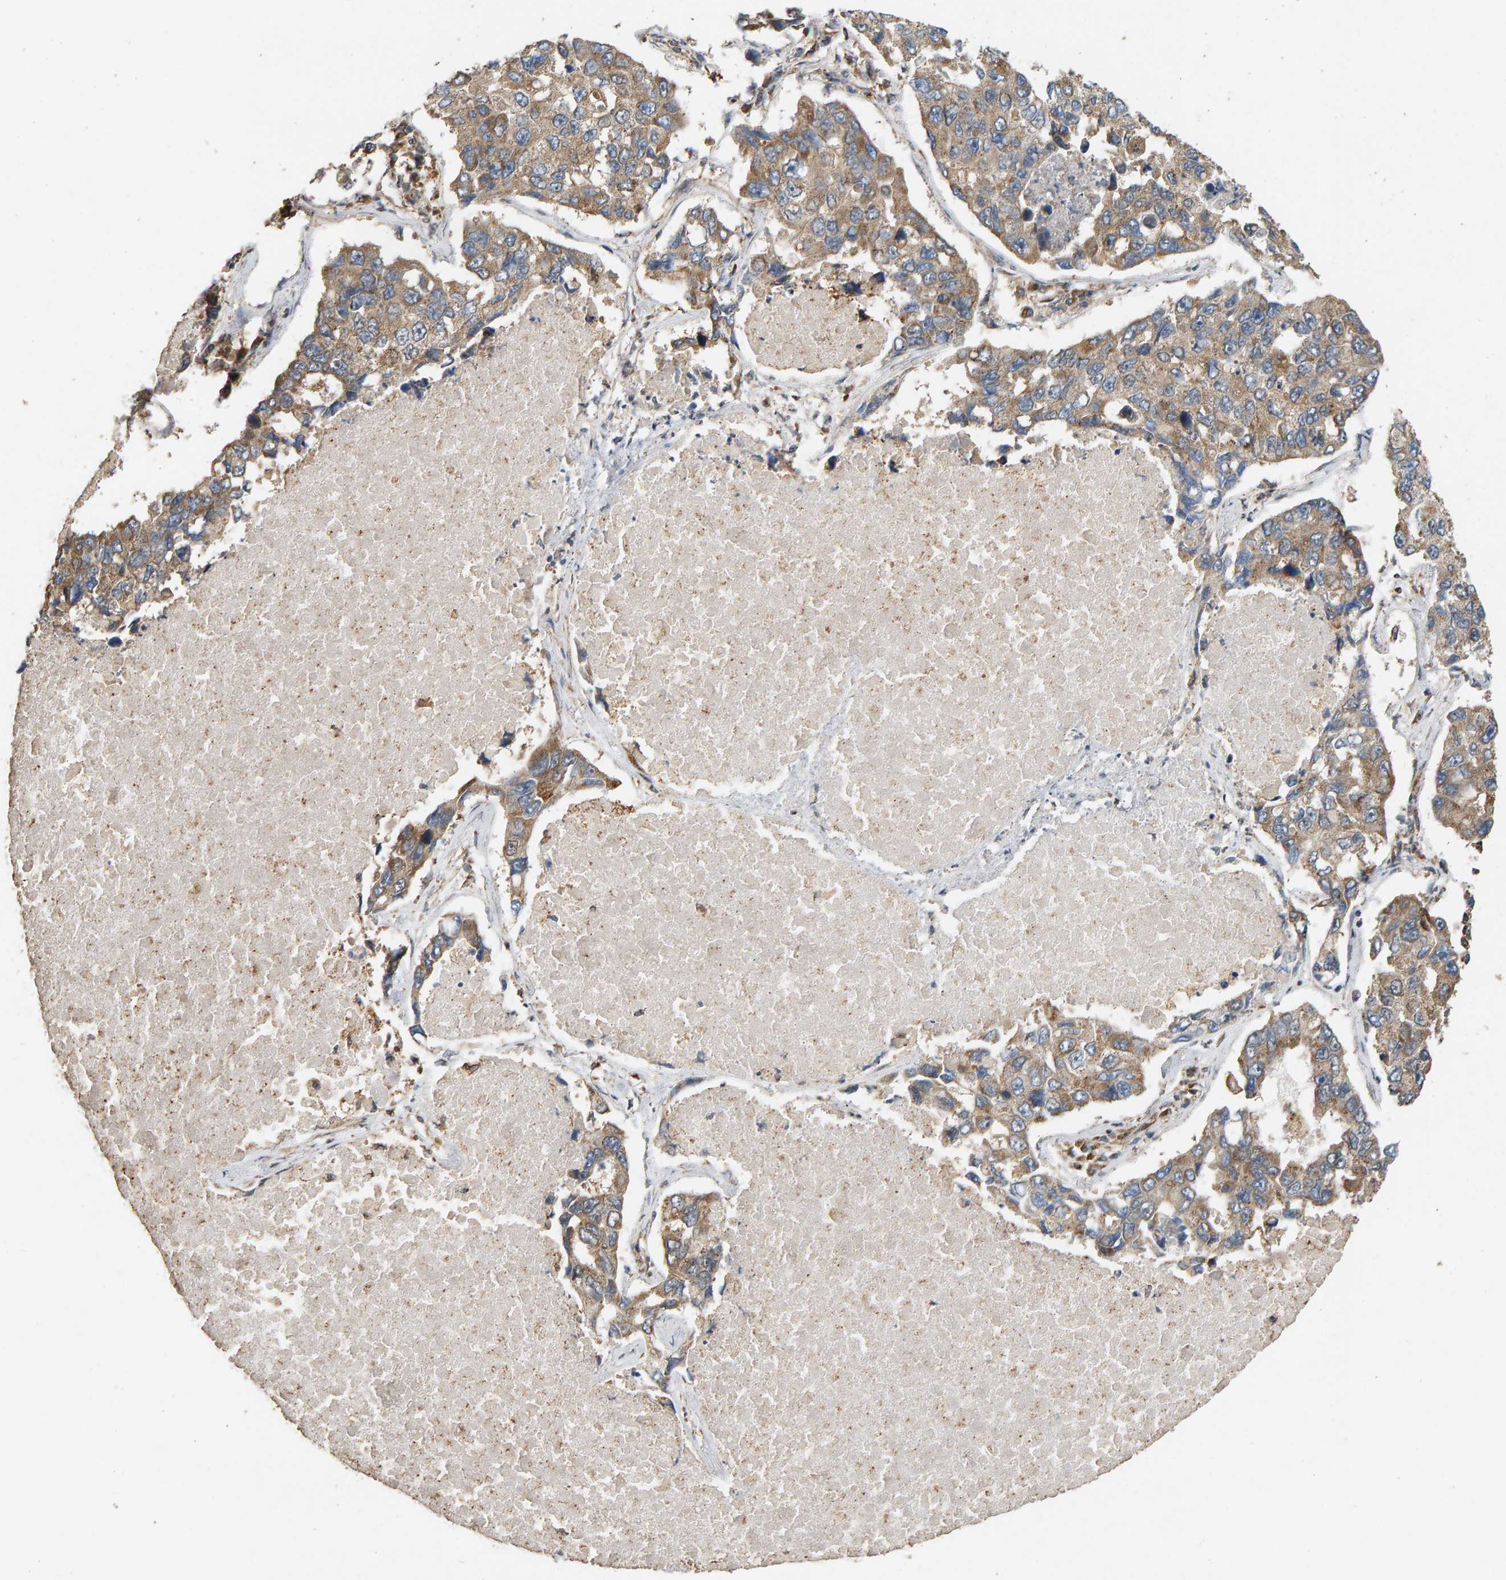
{"staining": {"intensity": "moderate", "quantity": ">75%", "location": "cytoplasmic/membranous"}, "tissue": "lung cancer", "cell_type": "Tumor cells", "image_type": "cancer", "snomed": [{"axis": "morphology", "description": "Adenocarcinoma, NOS"}, {"axis": "topography", "description": "Lung"}], "caption": "DAB immunohistochemical staining of adenocarcinoma (lung) reveals moderate cytoplasmic/membranous protein positivity in approximately >75% of tumor cells. (DAB IHC with brightfield microscopy, high magnification).", "gene": "GSTK1", "patient": {"sex": "male", "age": 64}}